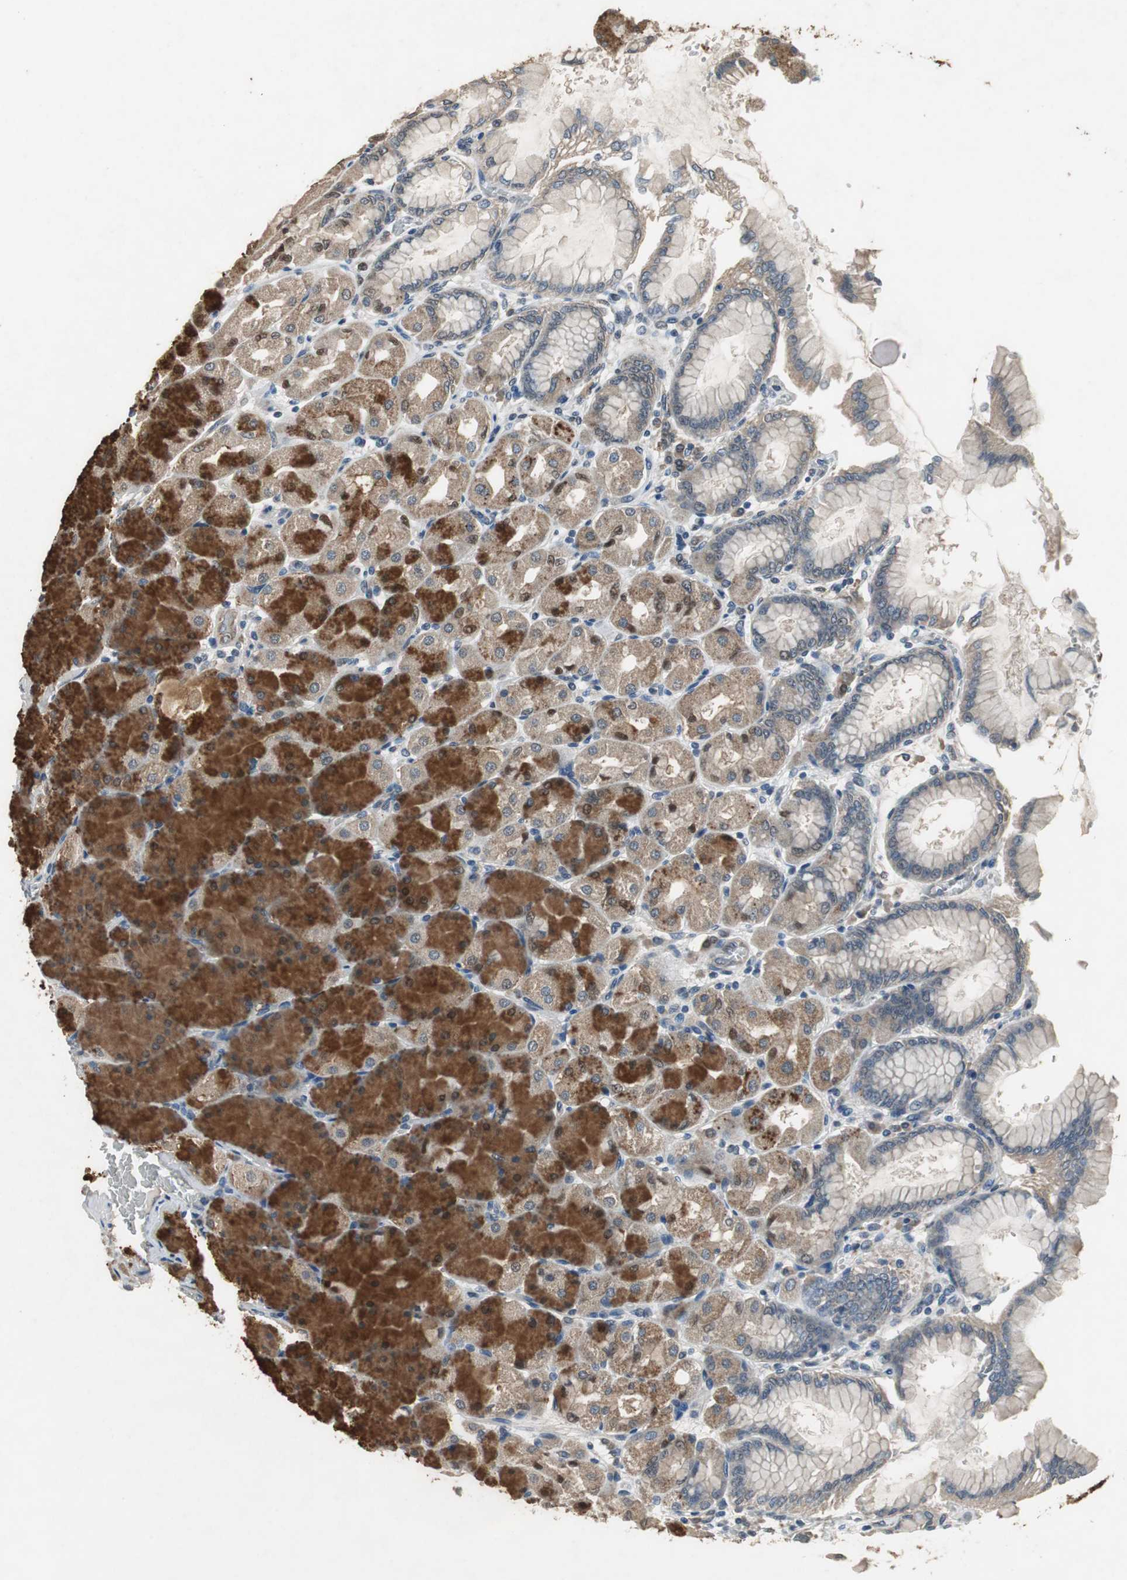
{"staining": {"intensity": "strong", "quantity": "25%-75%", "location": "cytoplasmic/membranous"}, "tissue": "stomach", "cell_type": "Glandular cells", "image_type": "normal", "snomed": [{"axis": "morphology", "description": "Normal tissue, NOS"}, {"axis": "topography", "description": "Stomach, upper"}], "caption": "Protein analysis of normal stomach reveals strong cytoplasmic/membranous positivity in about 25%-75% of glandular cells. (Stains: DAB (3,3'-diaminobenzidine) in brown, nuclei in blue, Microscopy: brightfield microscopy at high magnification).", "gene": "PI4KB", "patient": {"sex": "female", "age": 56}}